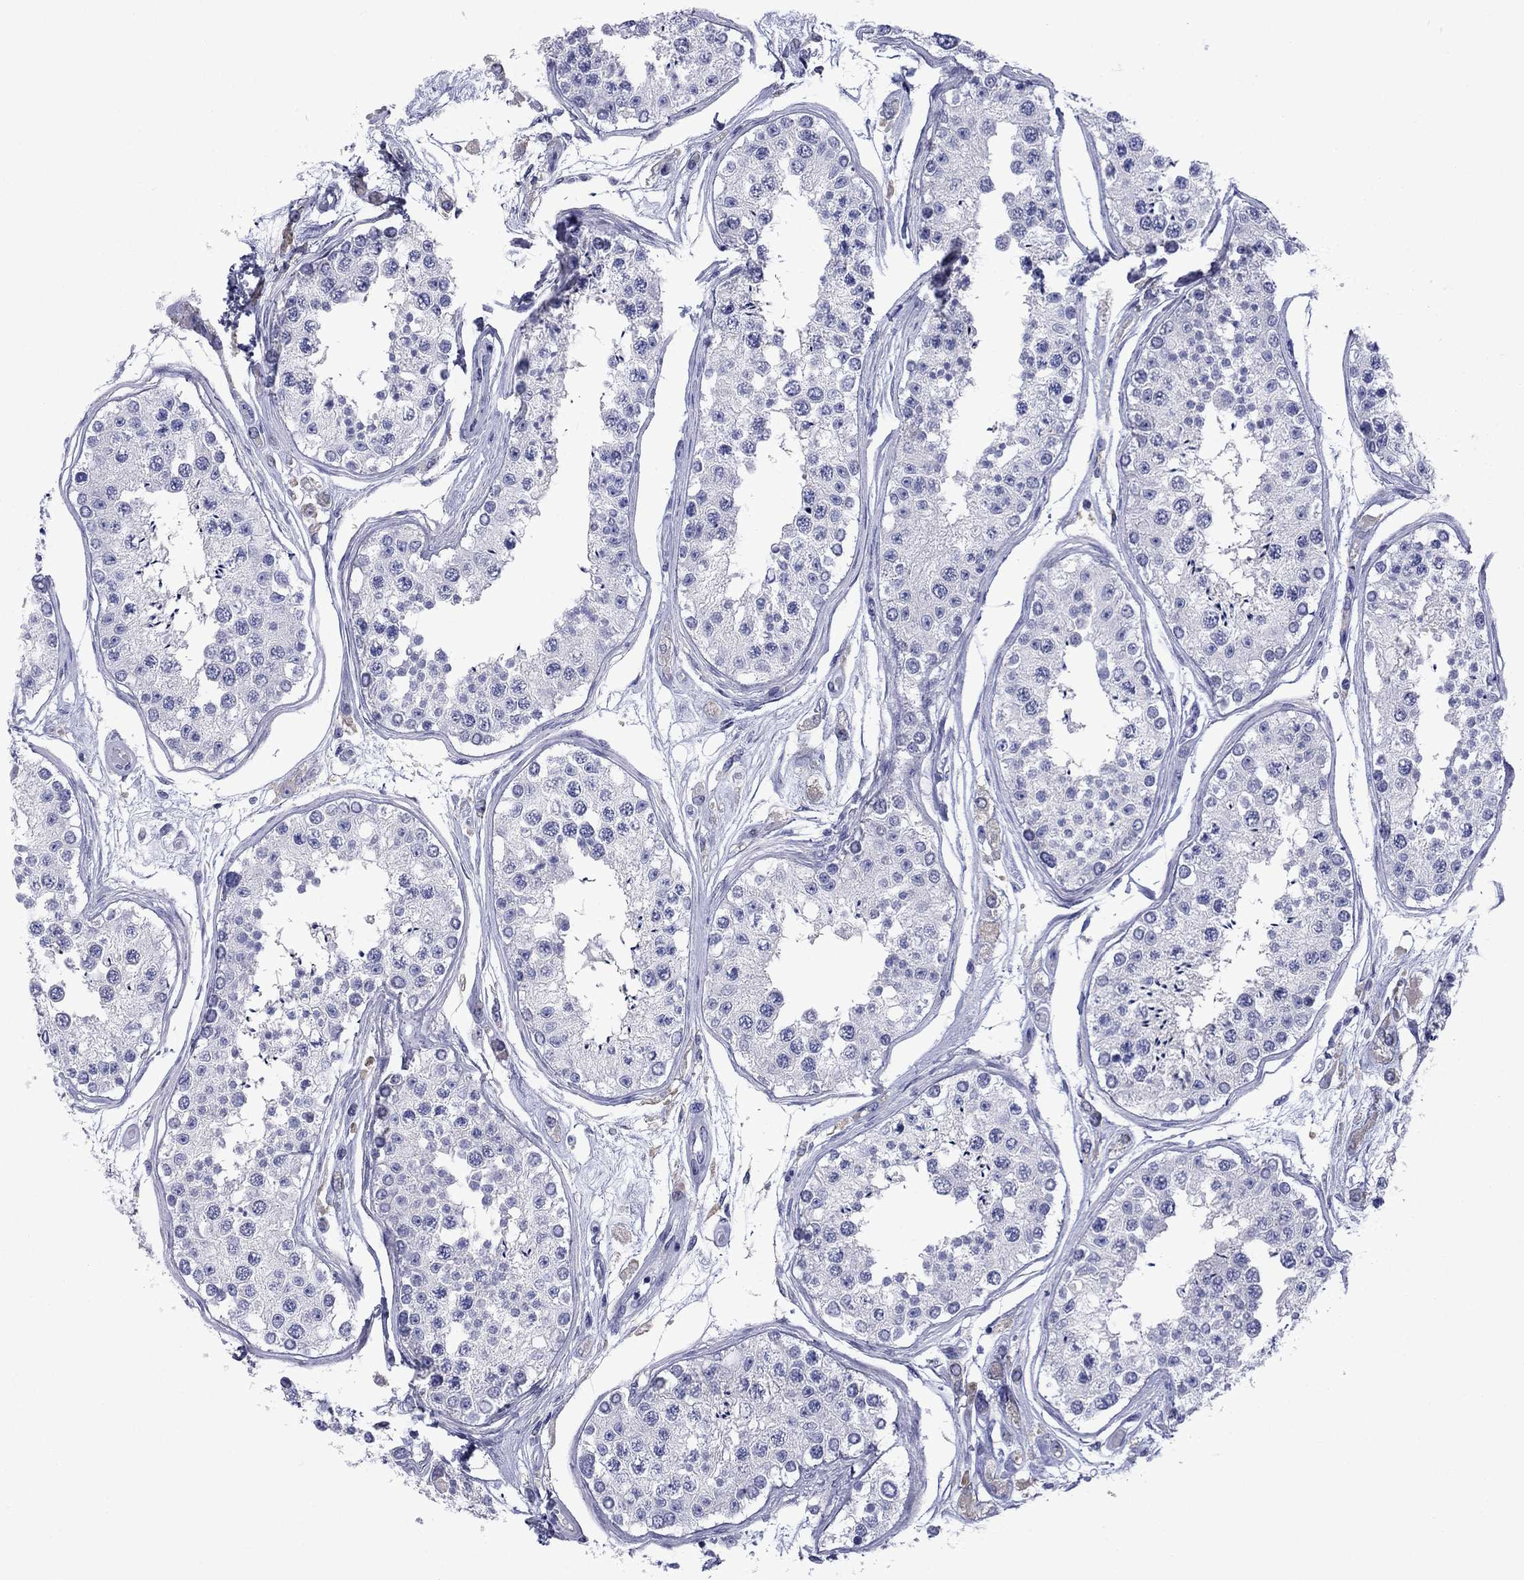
{"staining": {"intensity": "negative", "quantity": "none", "location": "none"}, "tissue": "testis", "cell_type": "Cells in seminiferous ducts", "image_type": "normal", "snomed": [{"axis": "morphology", "description": "Normal tissue, NOS"}, {"axis": "topography", "description": "Testis"}], "caption": "Immunohistochemistry of normal human testis reveals no expression in cells in seminiferous ducts.", "gene": "TMPRSS11A", "patient": {"sex": "male", "age": 25}}